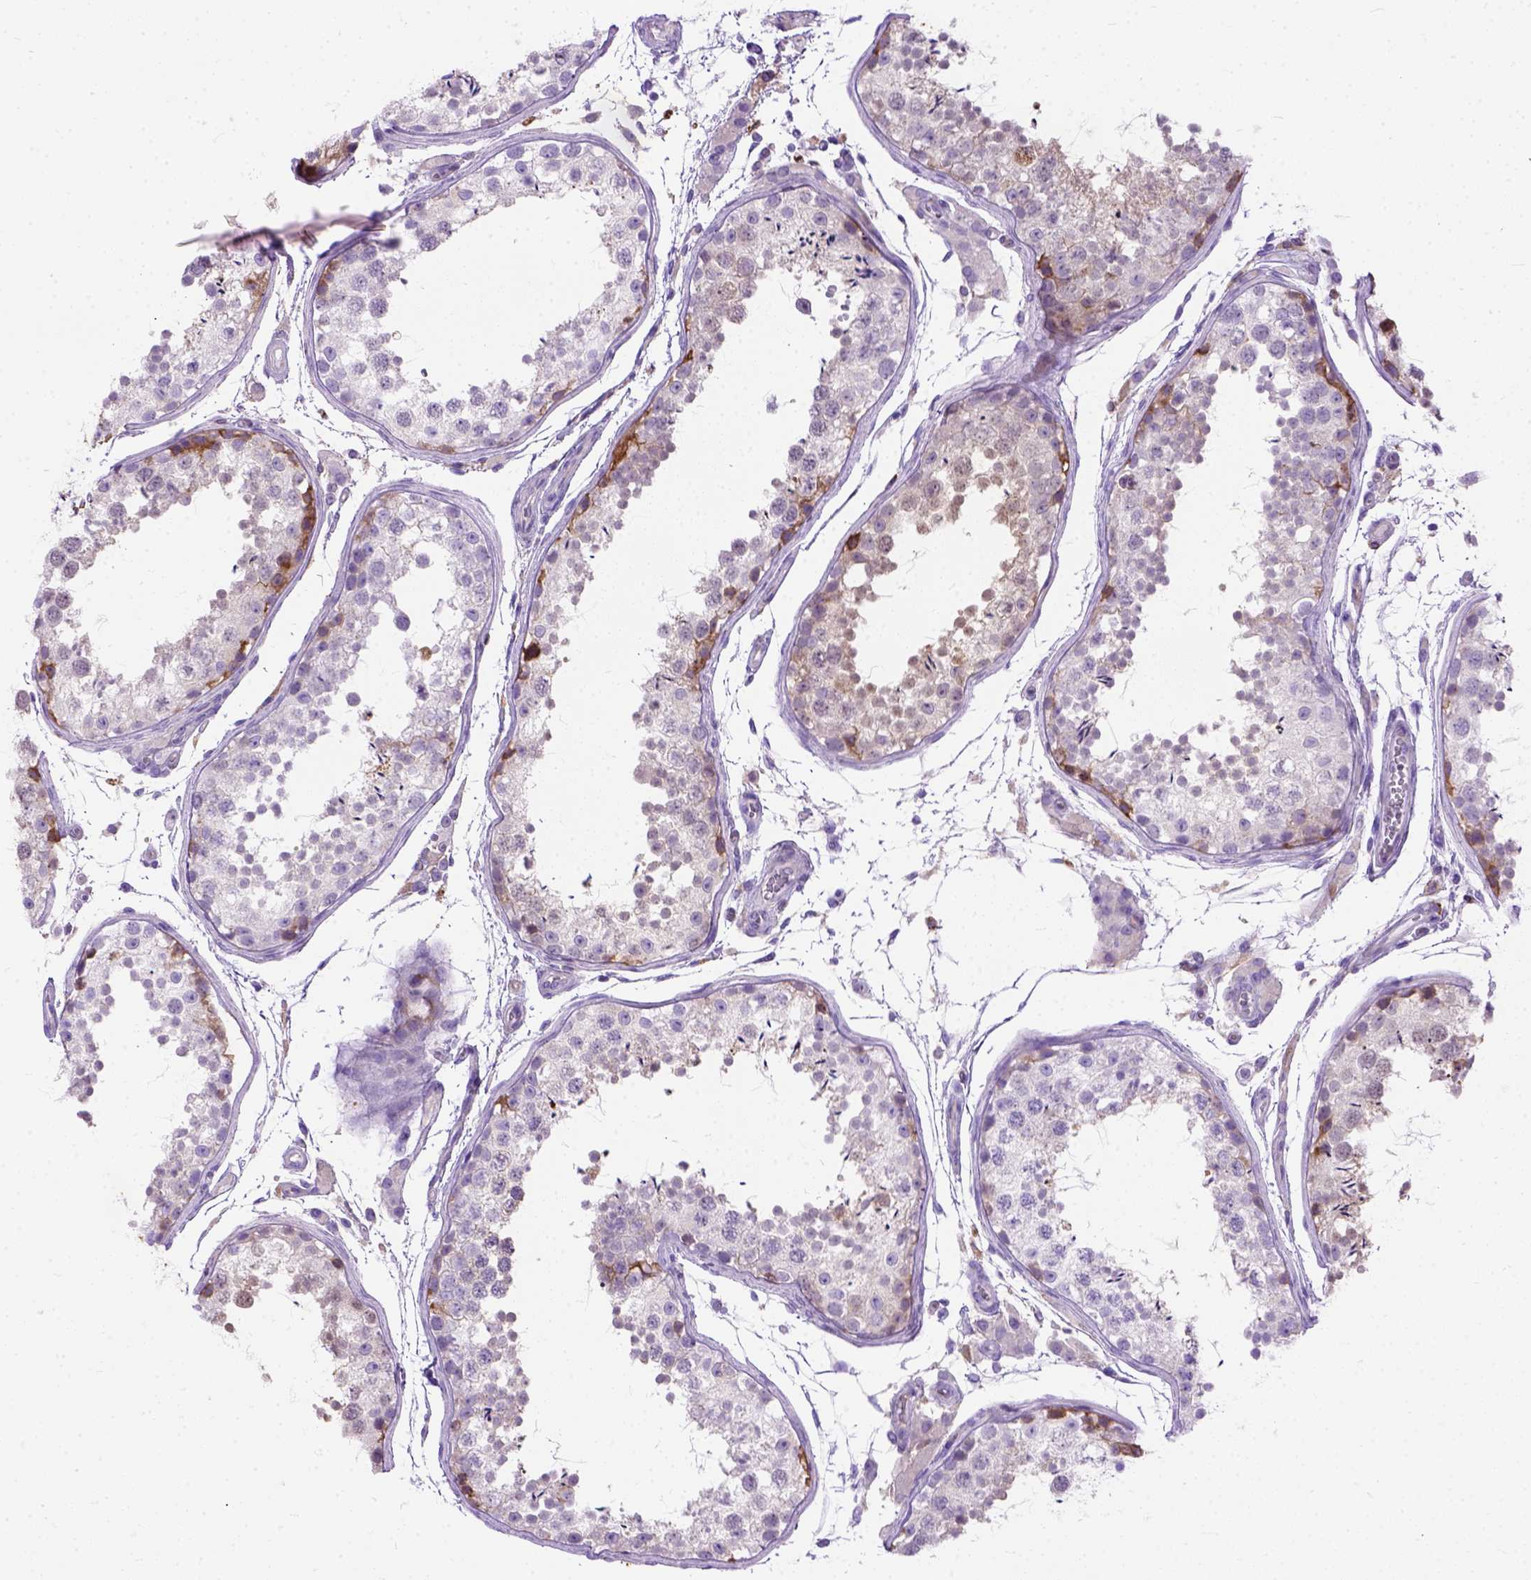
{"staining": {"intensity": "strong", "quantity": "<25%", "location": "cytoplasmic/membranous"}, "tissue": "testis", "cell_type": "Cells in seminiferous ducts", "image_type": "normal", "snomed": [{"axis": "morphology", "description": "Normal tissue, NOS"}, {"axis": "topography", "description": "Testis"}], "caption": "IHC image of unremarkable testis: testis stained using IHC reveals medium levels of strong protein expression localized specifically in the cytoplasmic/membranous of cells in seminiferous ducts, appearing as a cytoplasmic/membranous brown color.", "gene": "PLK4", "patient": {"sex": "male", "age": 29}}